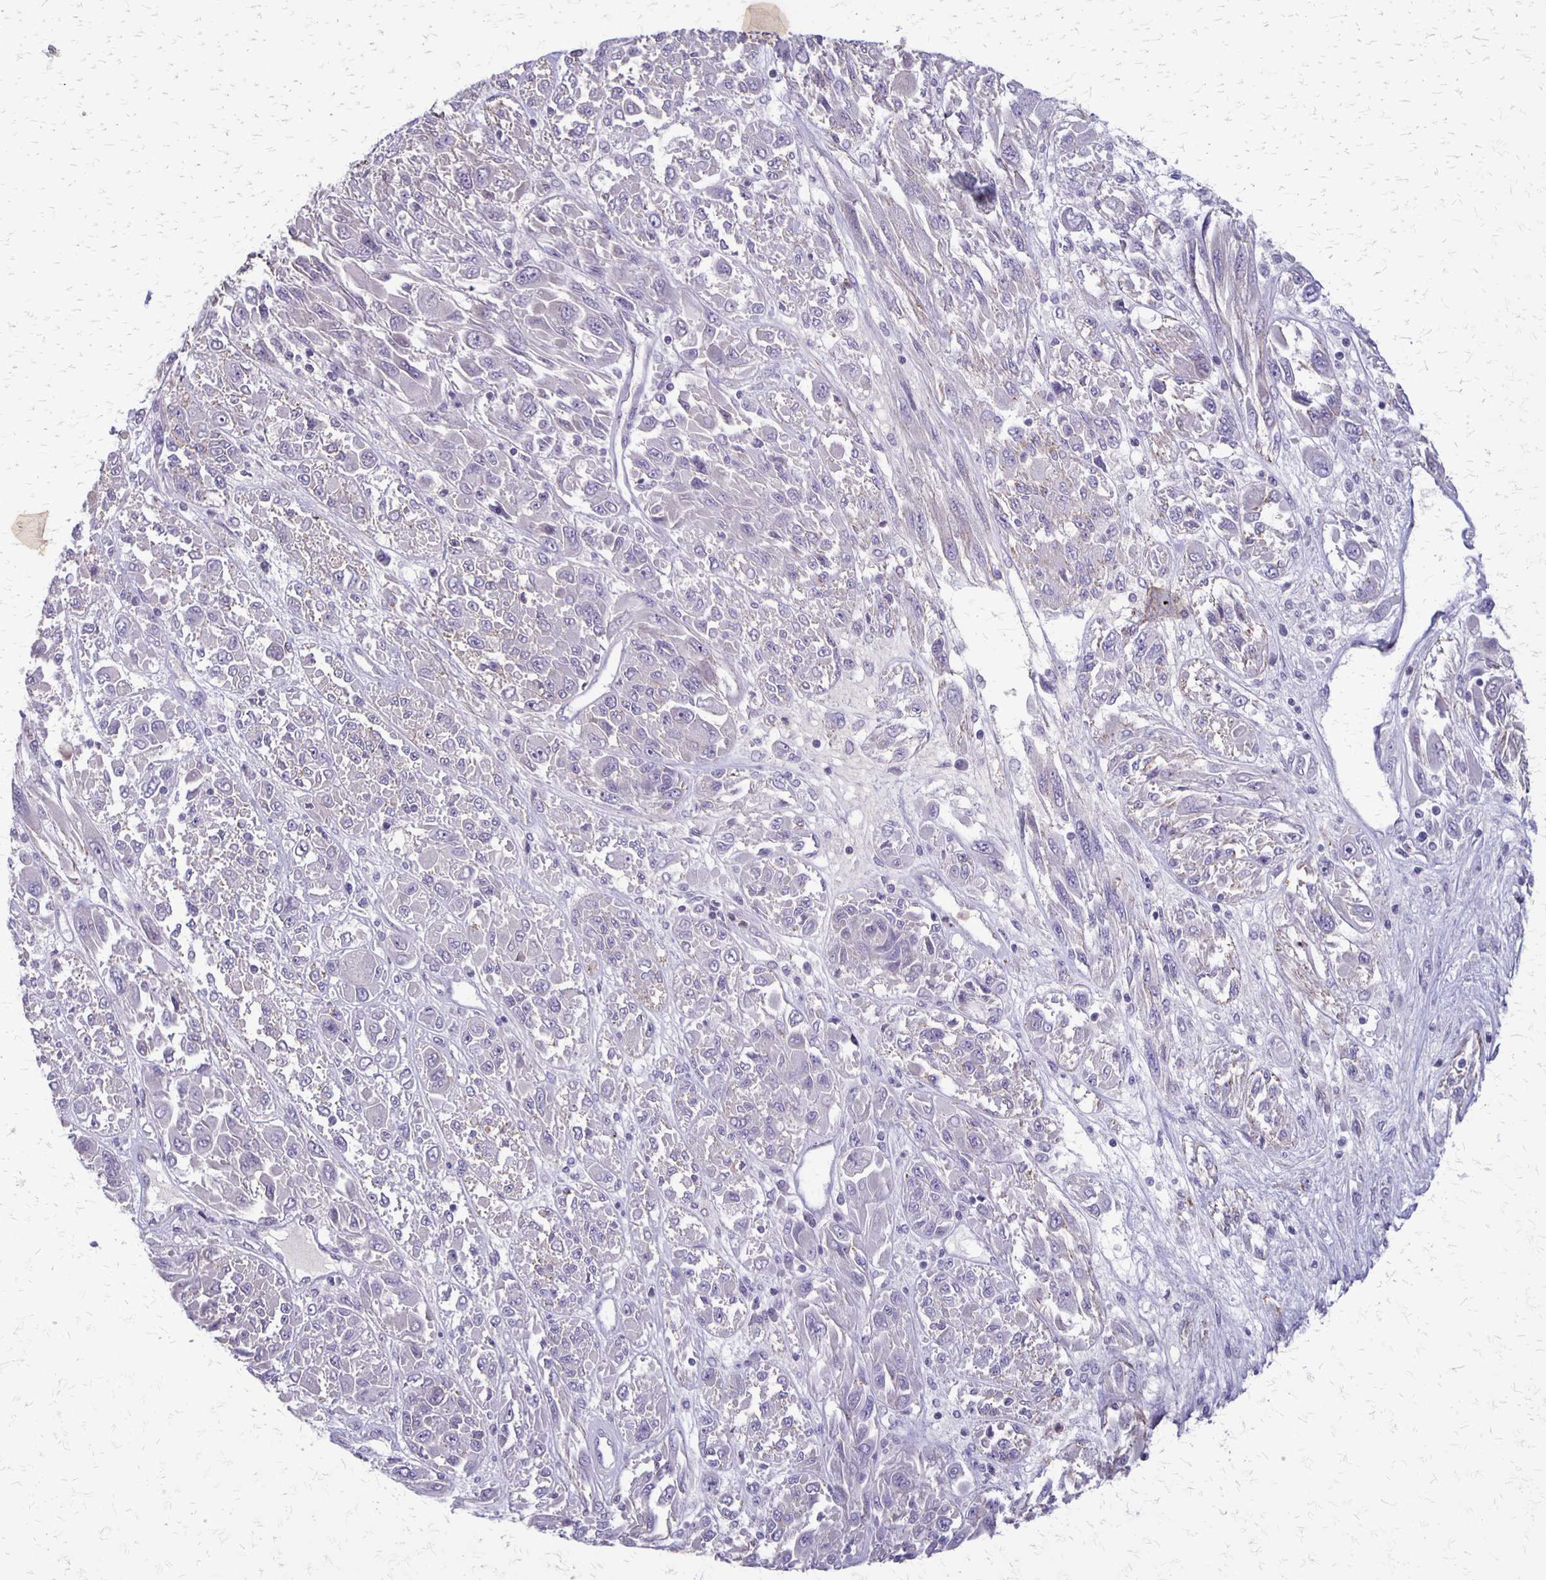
{"staining": {"intensity": "negative", "quantity": "none", "location": "none"}, "tissue": "melanoma", "cell_type": "Tumor cells", "image_type": "cancer", "snomed": [{"axis": "morphology", "description": "Malignant melanoma, NOS"}, {"axis": "topography", "description": "Skin"}], "caption": "High power microscopy histopathology image of an immunohistochemistry (IHC) image of melanoma, revealing no significant expression in tumor cells.", "gene": "SEPTIN5", "patient": {"sex": "female", "age": 91}}